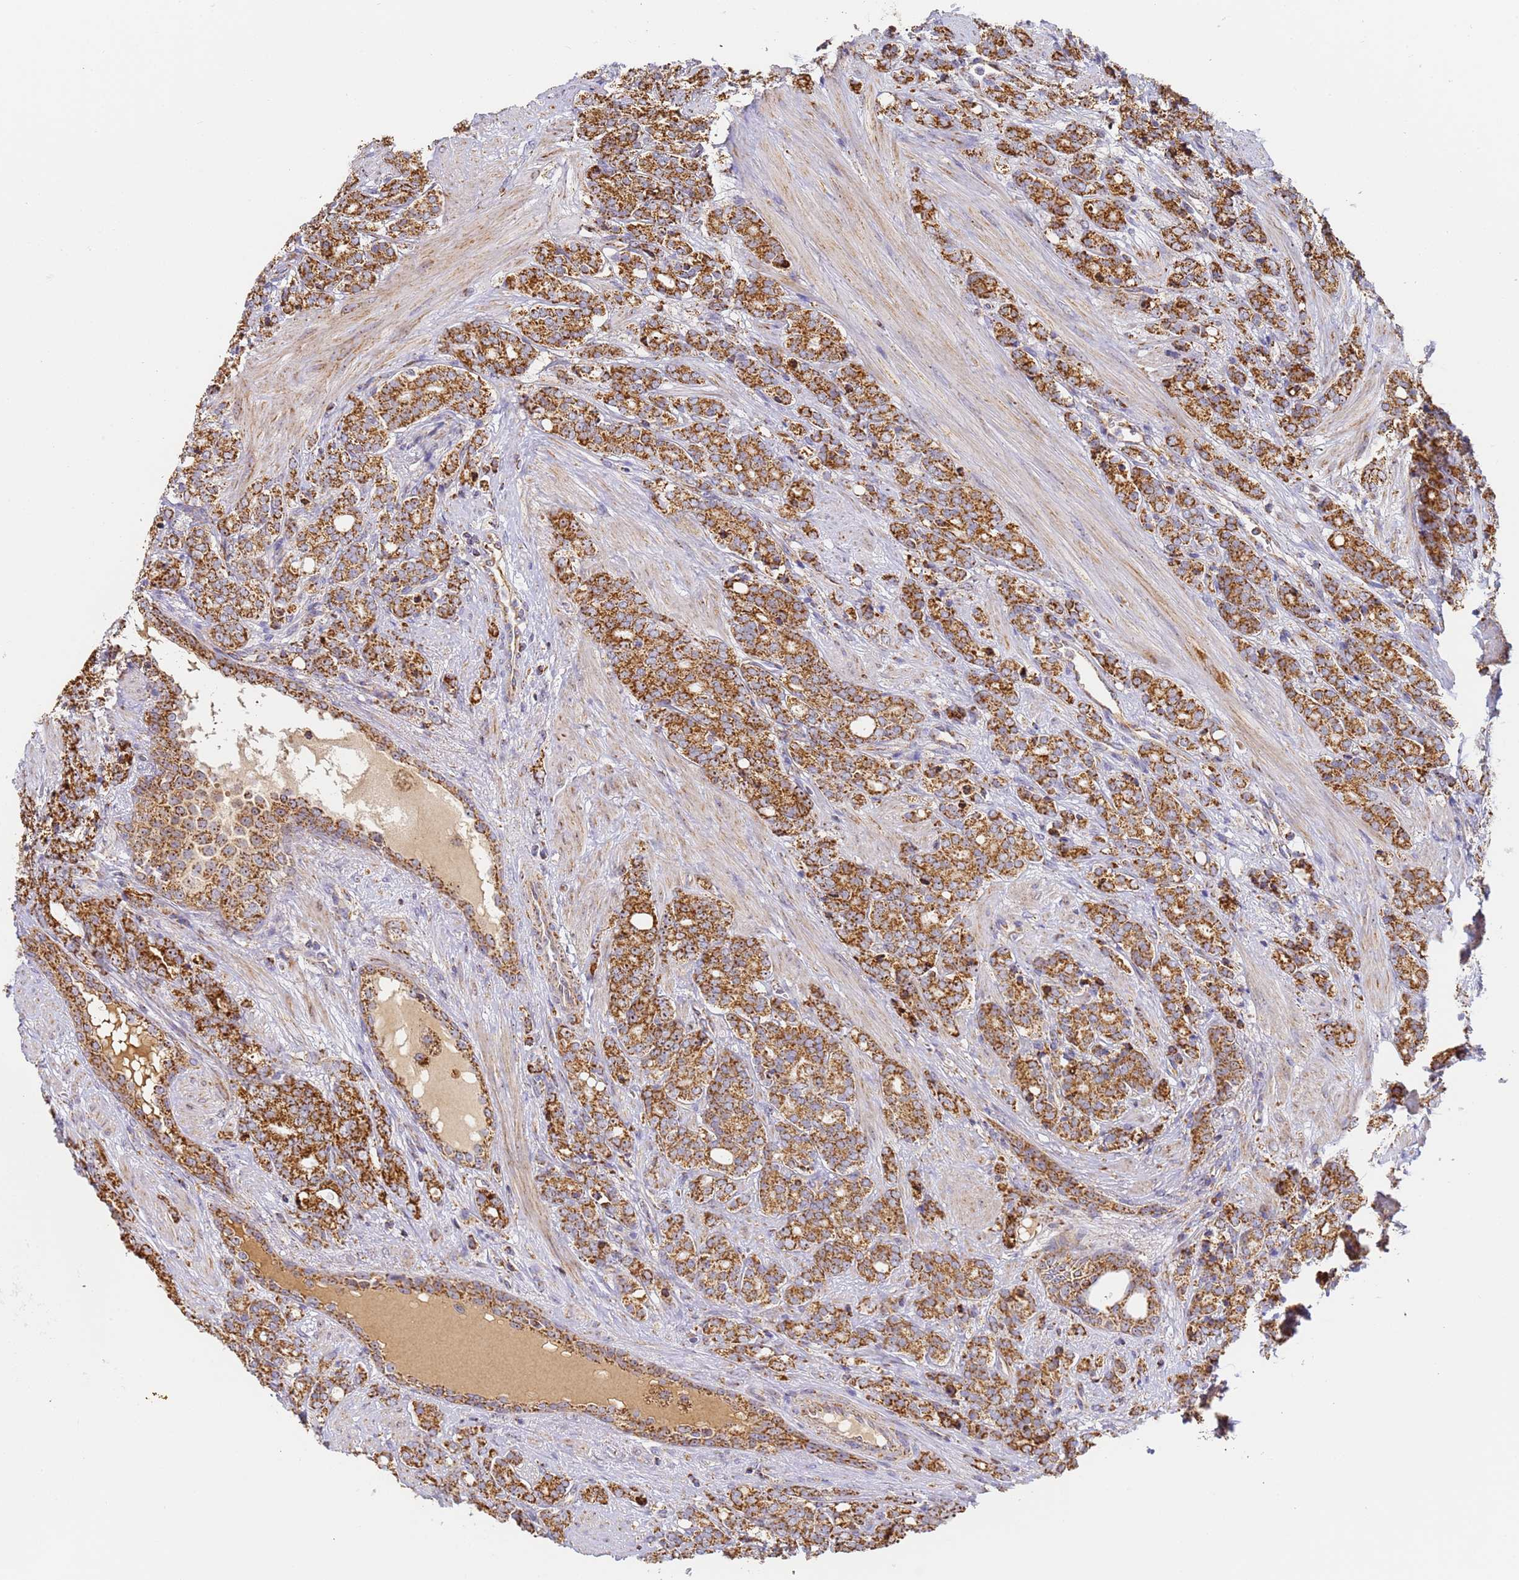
{"staining": {"intensity": "strong", "quantity": ">75%", "location": "cytoplasmic/membranous"}, "tissue": "prostate cancer", "cell_type": "Tumor cells", "image_type": "cancer", "snomed": [{"axis": "morphology", "description": "Adenocarcinoma, High grade"}, {"axis": "topography", "description": "Prostate"}], "caption": "Adenocarcinoma (high-grade) (prostate) stained with a brown dye exhibits strong cytoplasmic/membranous positive staining in approximately >75% of tumor cells.", "gene": "FRG2C", "patient": {"sex": "male", "age": 62}}